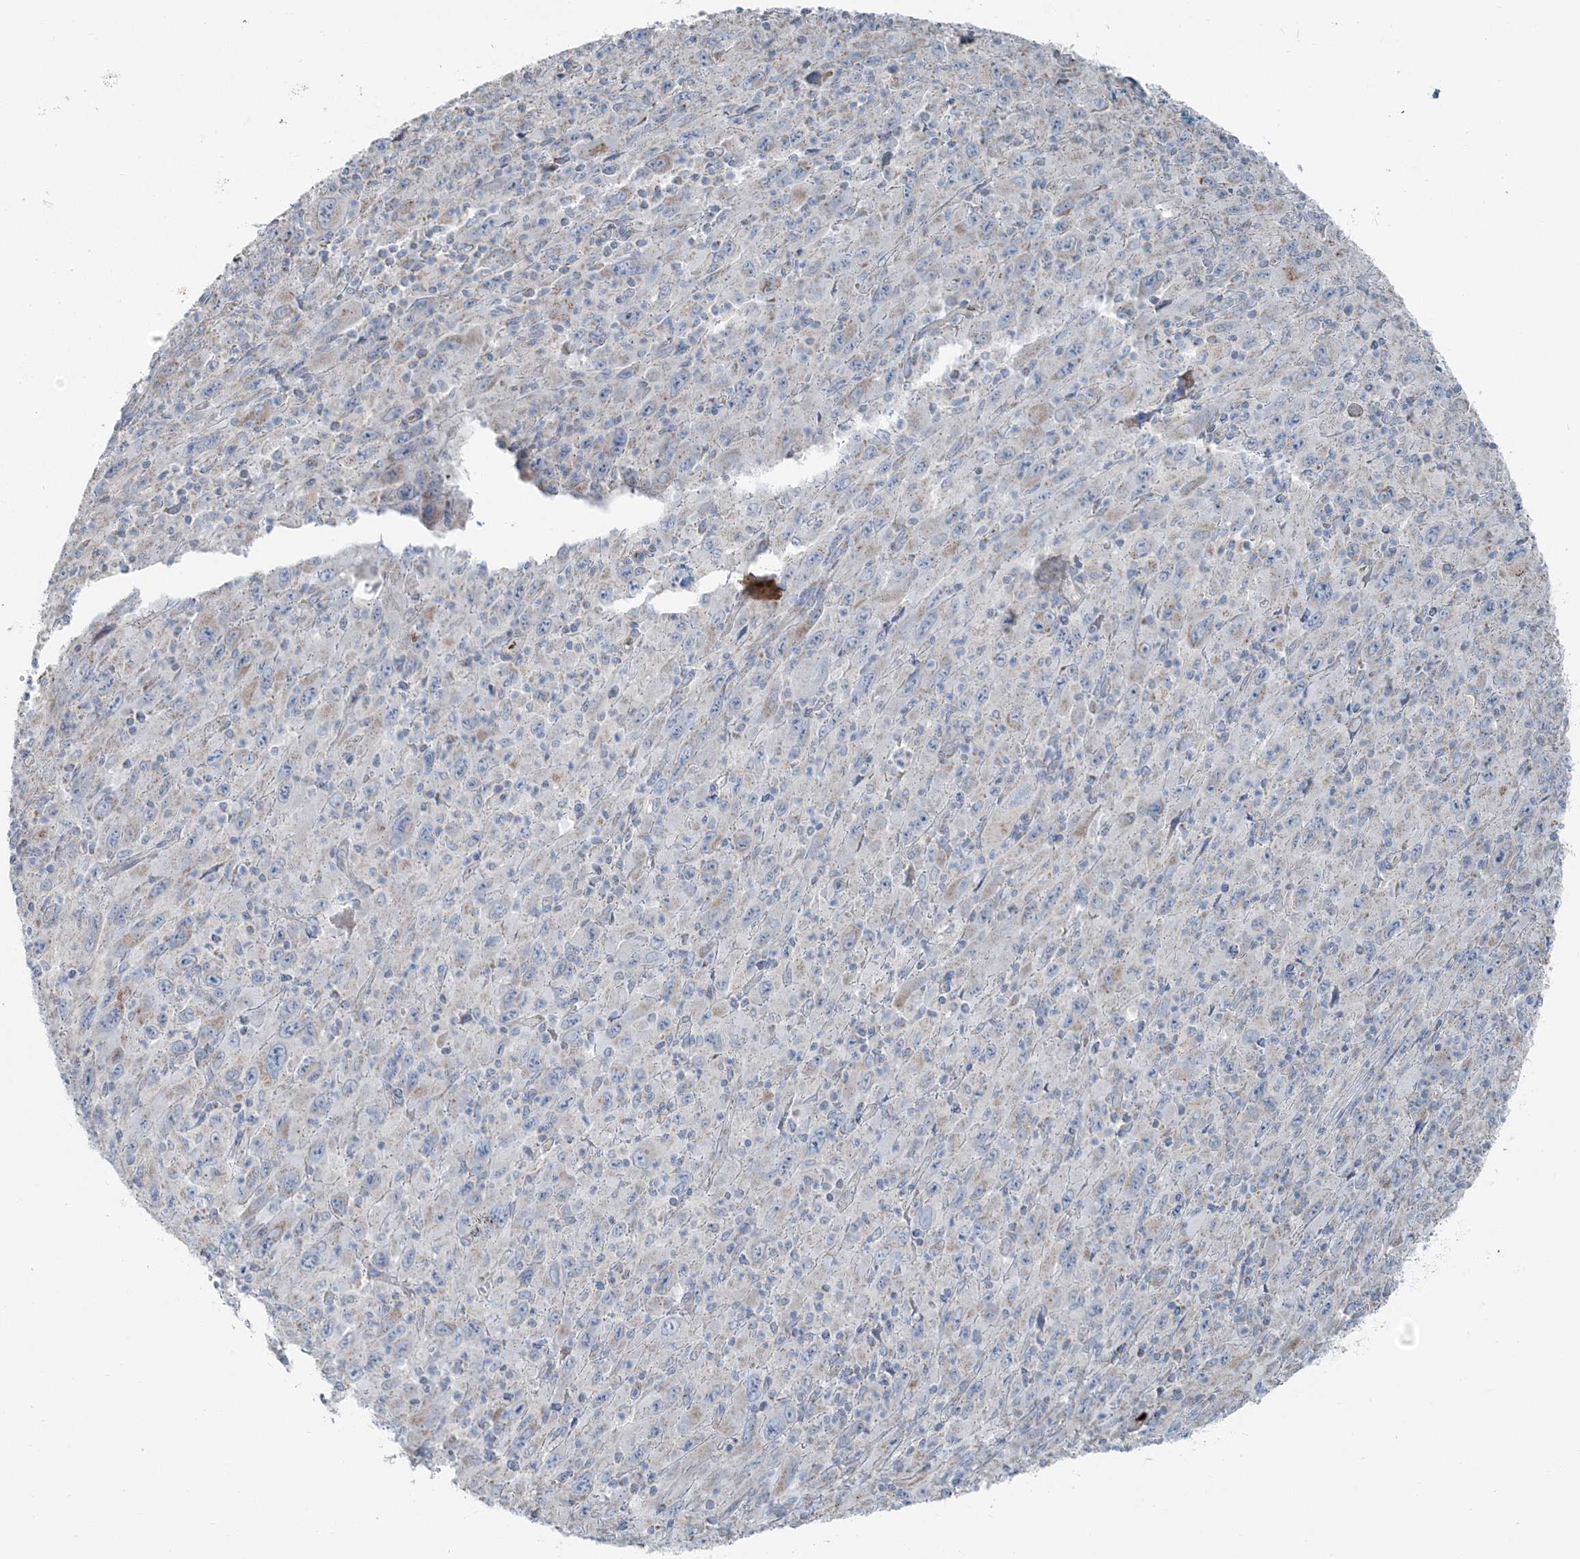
{"staining": {"intensity": "negative", "quantity": "none", "location": "none"}, "tissue": "melanoma", "cell_type": "Tumor cells", "image_type": "cancer", "snomed": [{"axis": "morphology", "description": "Malignant melanoma, Metastatic site"}, {"axis": "topography", "description": "Skin"}], "caption": "Tumor cells show no significant protein expression in melanoma.", "gene": "SLC22A16", "patient": {"sex": "female", "age": 56}}